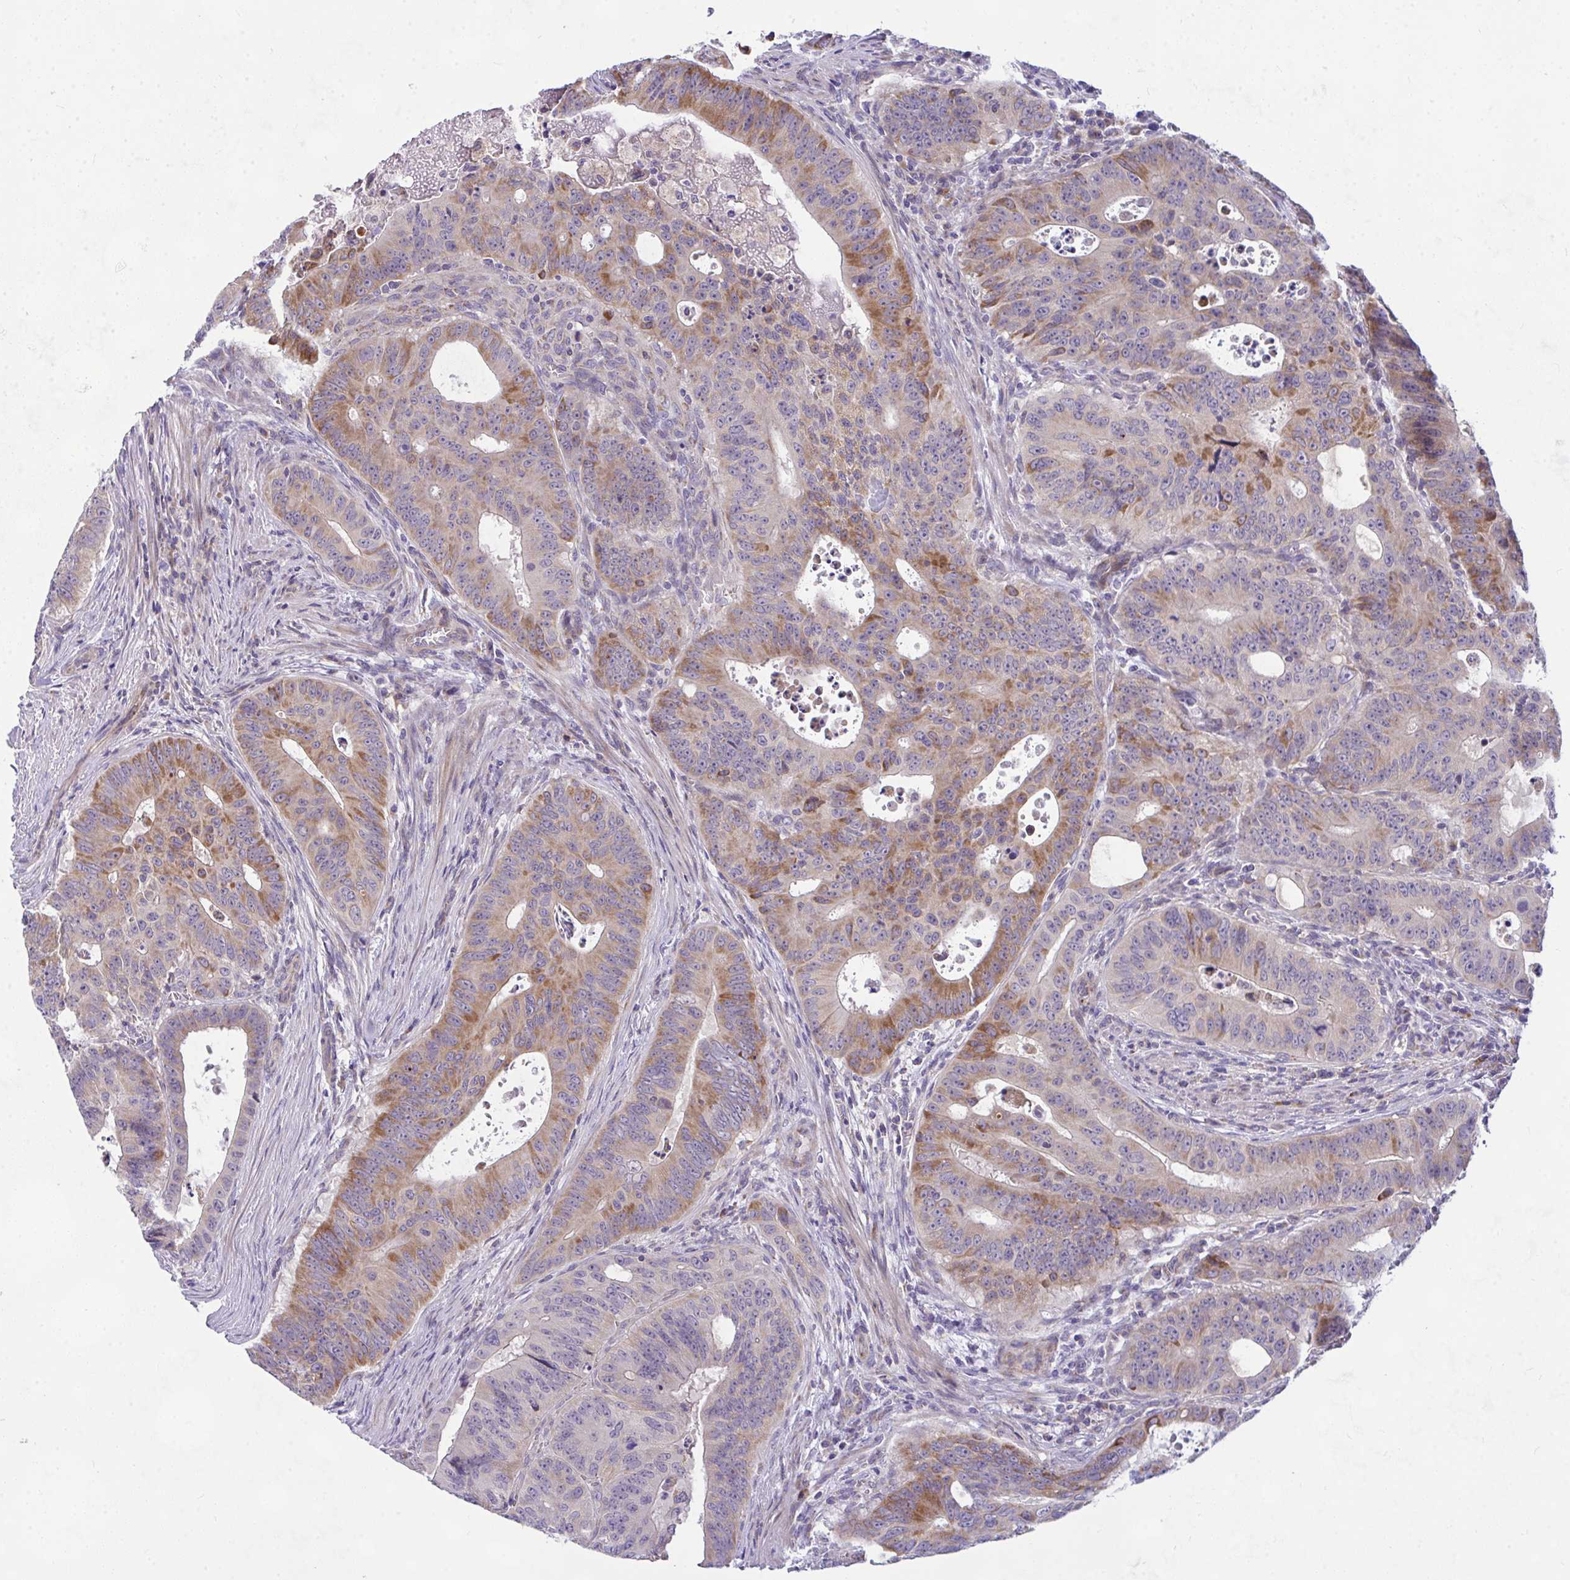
{"staining": {"intensity": "moderate", "quantity": ">75%", "location": "cytoplasmic/membranous"}, "tissue": "colorectal cancer", "cell_type": "Tumor cells", "image_type": "cancer", "snomed": [{"axis": "morphology", "description": "Adenocarcinoma, NOS"}, {"axis": "topography", "description": "Colon"}], "caption": "Colorectal cancer (adenocarcinoma) stained with immunohistochemistry (IHC) exhibits moderate cytoplasmic/membranous expression in about >75% of tumor cells. (DAB = brown stain, brightfield microscopy at high magnification).", "gene": "CEP63", "patient": {"sex": "male", "age": 62}}